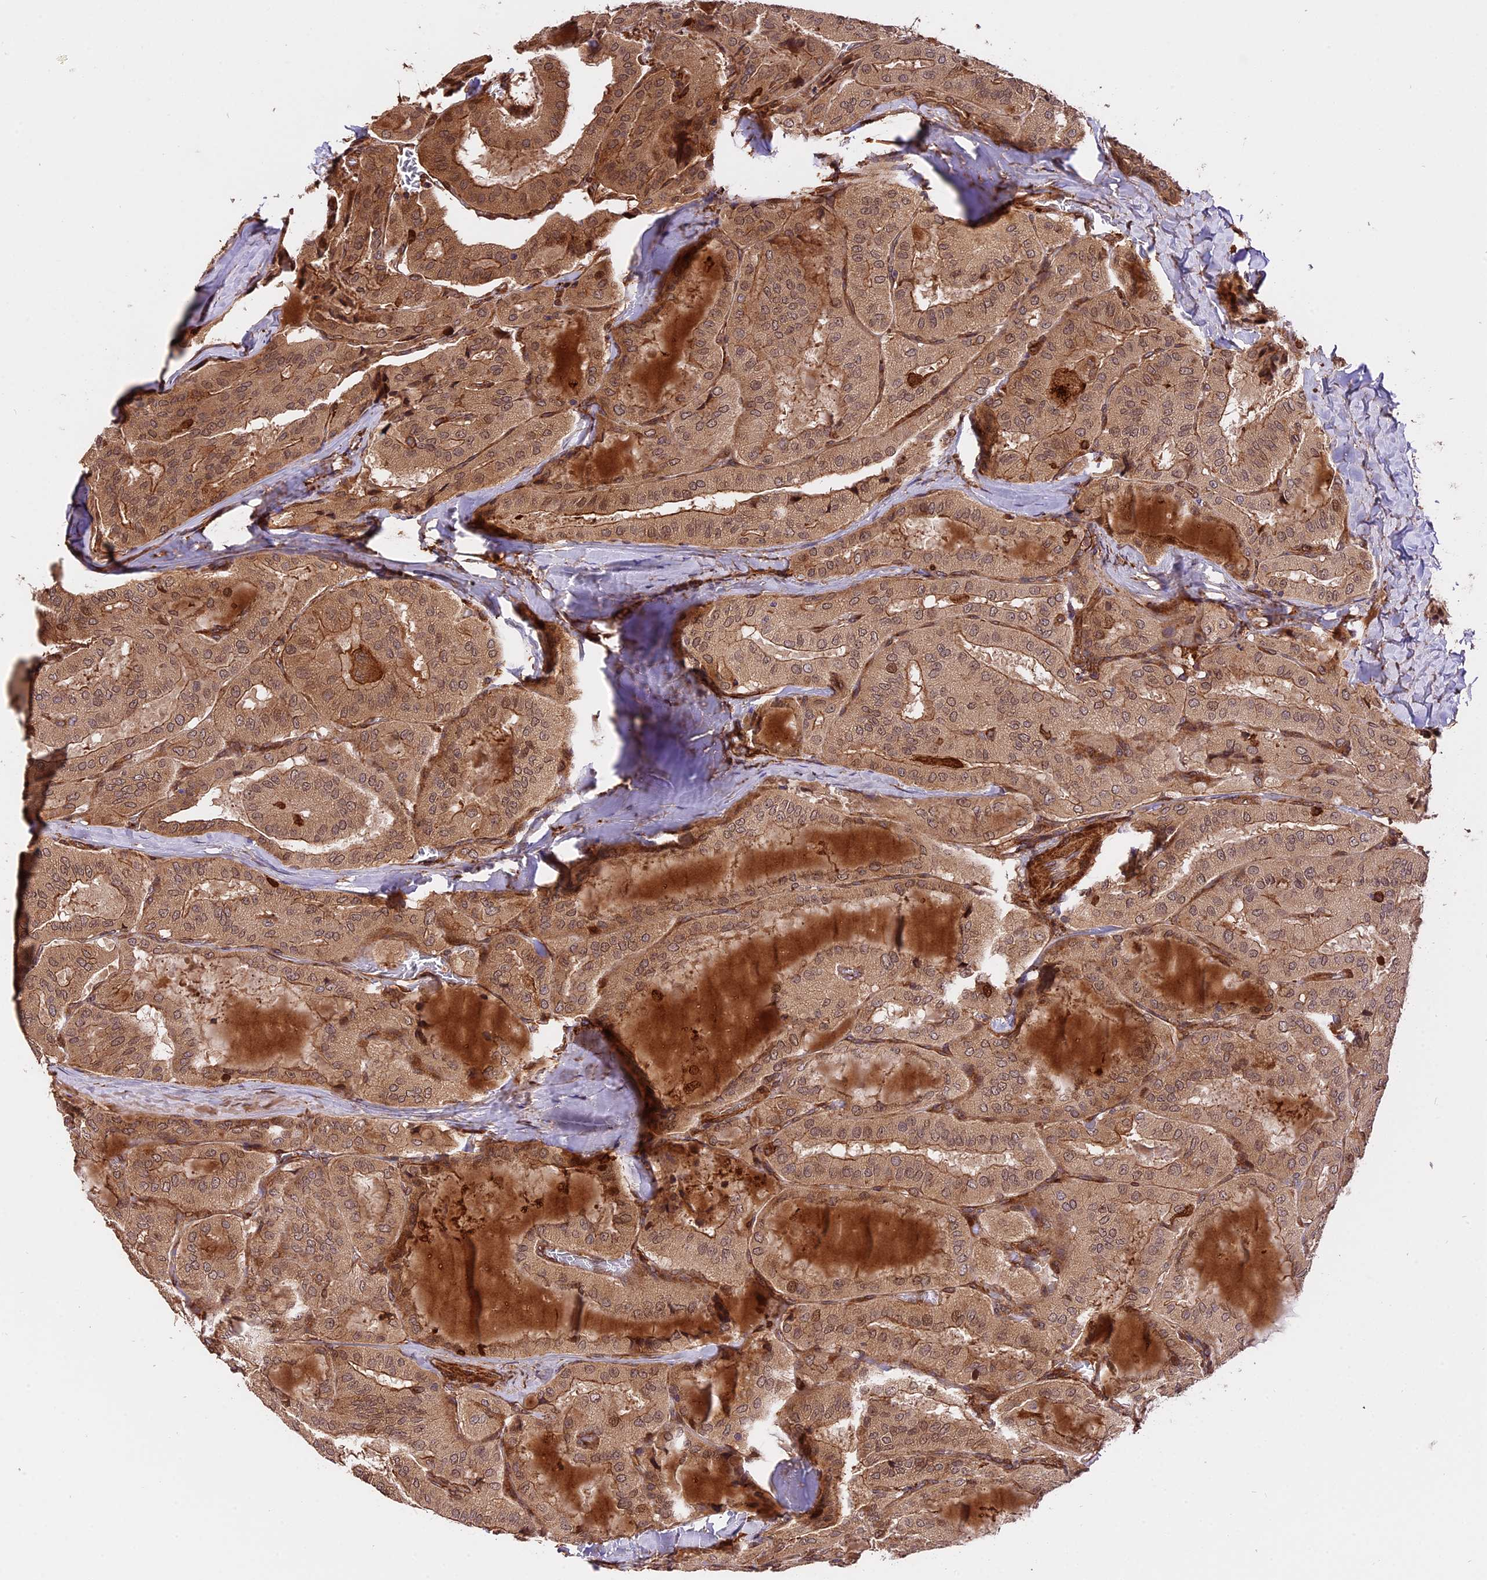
{"staining": {"intensity": "moderate", "quantity": ">75%", "location": "cytoplasmic/membranous,nuclear"}, "tissue": "thyroid cancer", "cell_type": "Tumor cells", "image_type": "cancer", "snomed": [{"axis": "morphology", "description": "Normal tissue, NOS"}, {"axis": "morphology", "description": "Papillary adenocarcinoma, NOS"}, {"axis": "topography", "description": "Thyroid gland"}], "caption": "Immunohistochemical staining of human papillary adenocarcinoma (thyroid) shows moderate cytoplasmic/membranous and nuclear protein staining in approximately >75% of tumor cells.", "gene": "HERPUD1", "patient": {"sex": "female", "age": 59}}